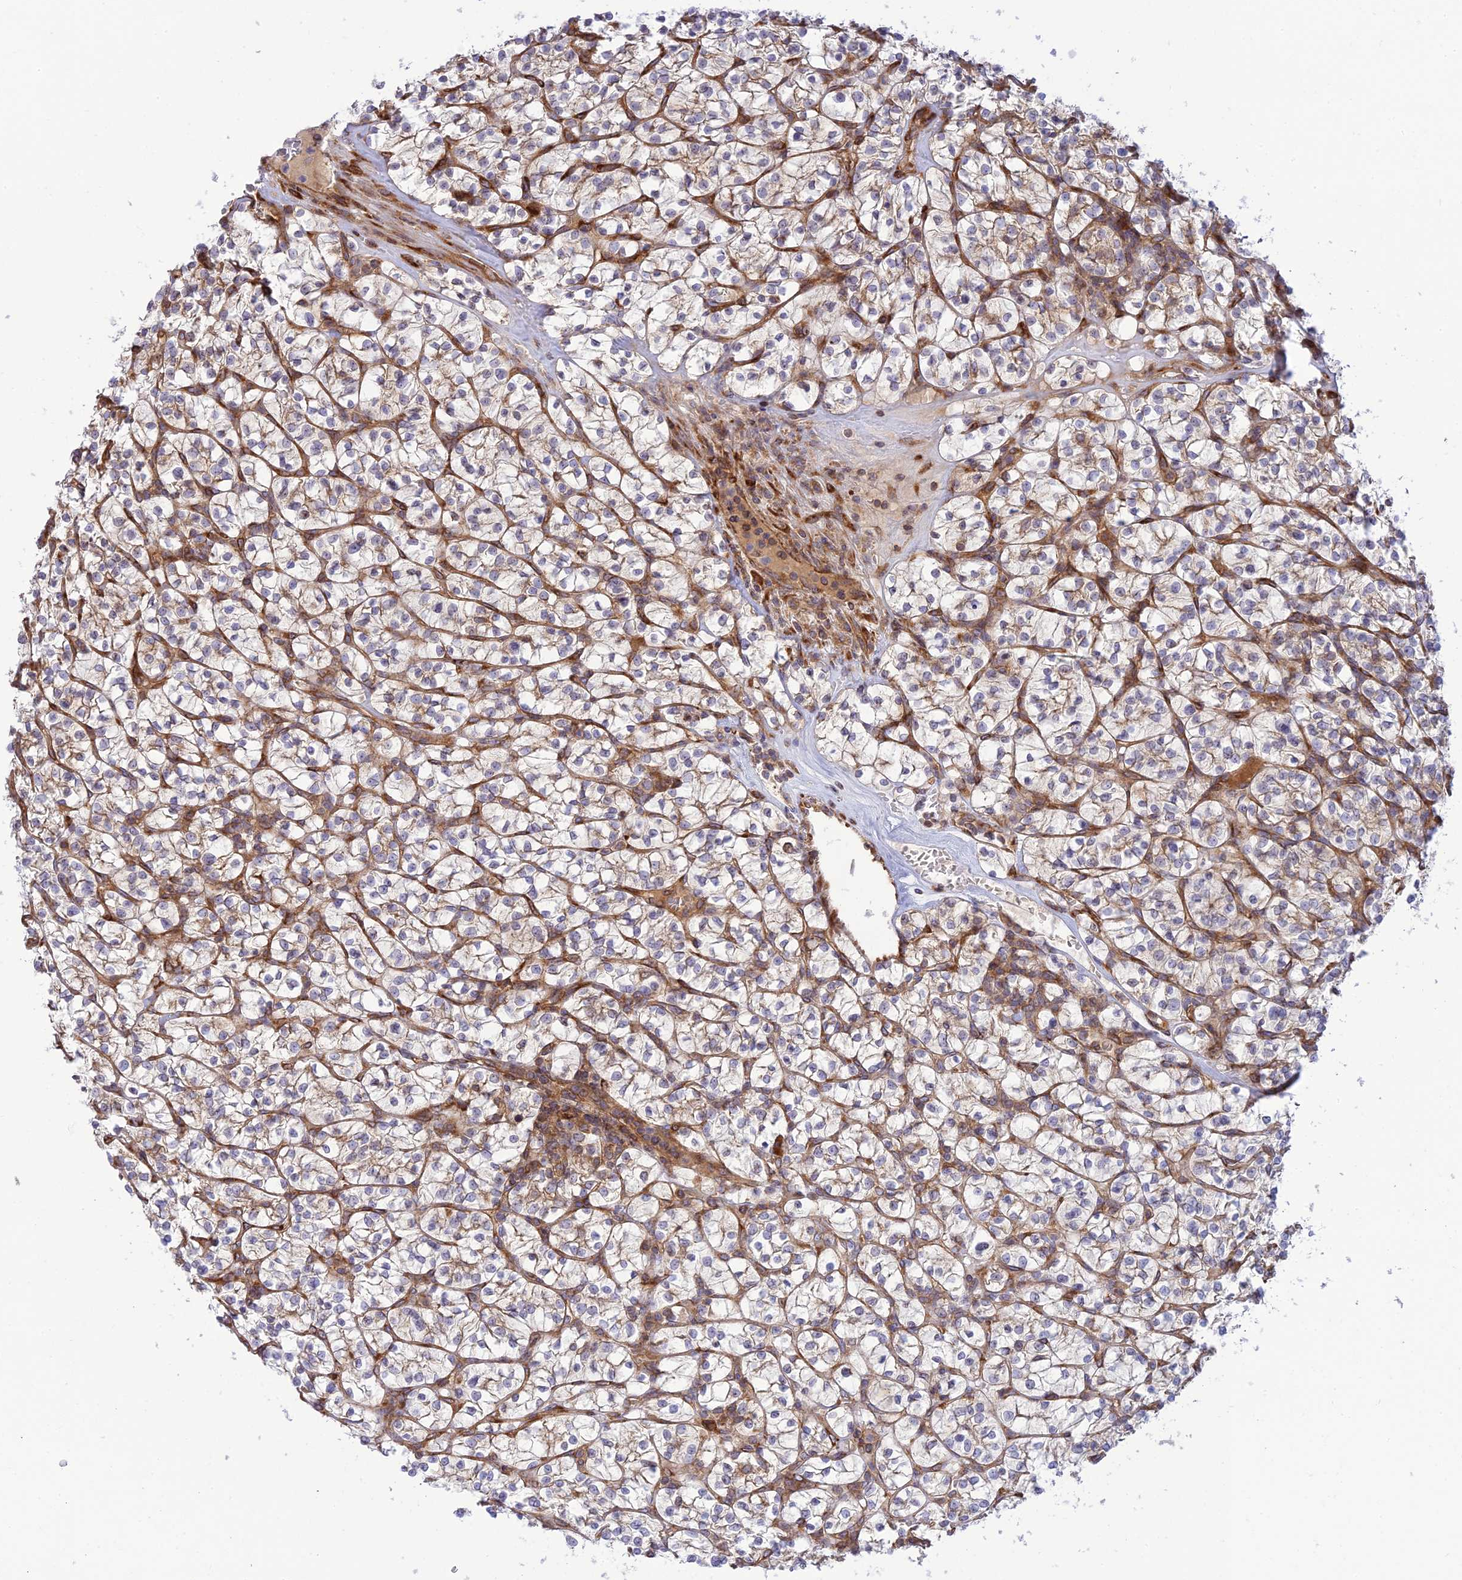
{"staining": {"intensity": "weak", "quantity": "25%-75%", "location": "cytoplasmic/membranous"}, "tissue": "renal cancer", "cell_type": "Tumor cells", "image_type": "cancer", "snomed": [{"axis": "morphology", "description": "Adenocarcinoma, NOS"}, {"axis": "topography", "description": "Kidney"}], "caption": "Immunohistochemical staining of renal adenocarcinoma shows weak cytoplasmic/membranous protein expression in approximately 25%-75% of tumor cells.", "gene": "PIMREG", "patient": {"sex": "female", "age": 64}}